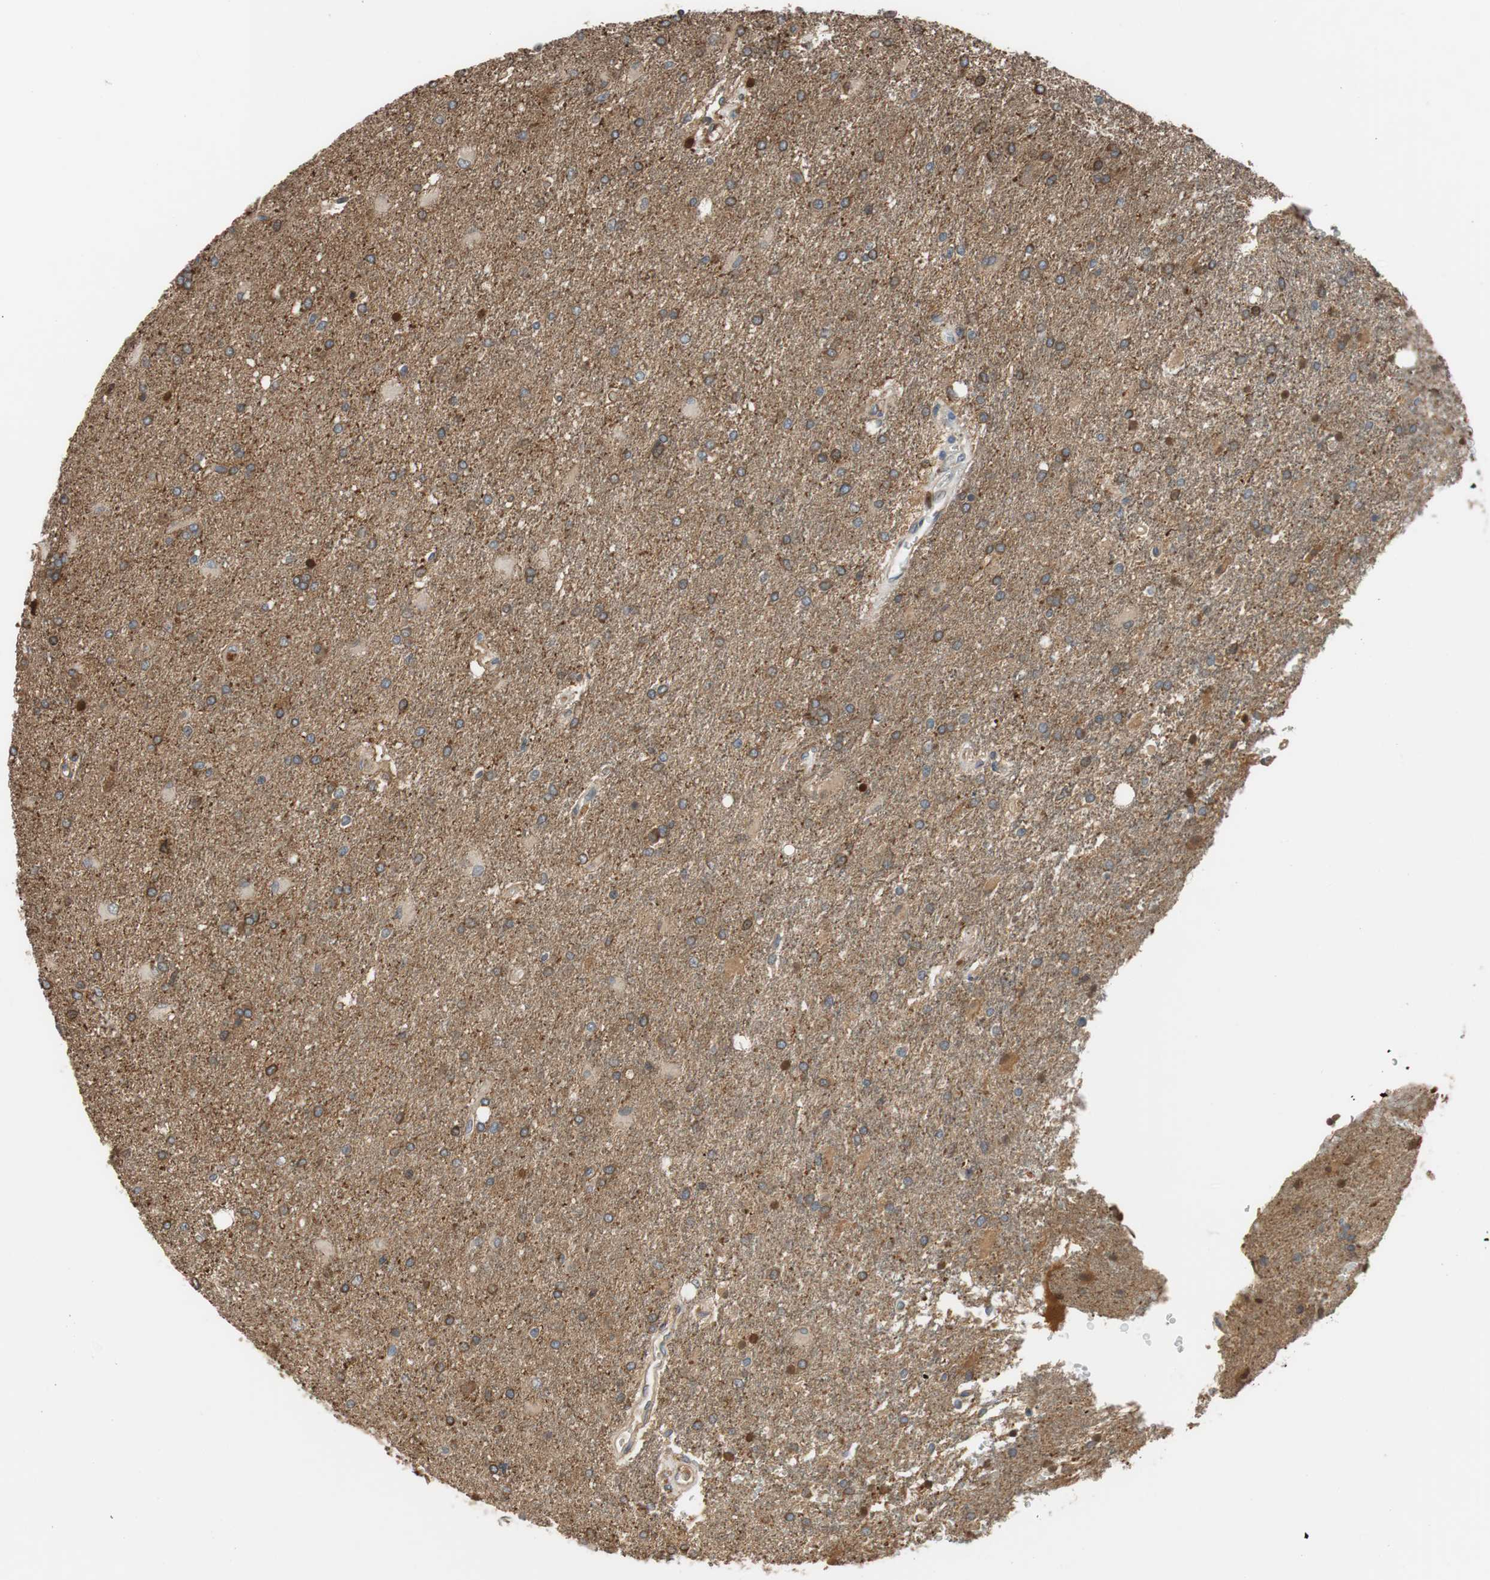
{"staining": {"intensity": "negative", "quantity": "none", "location": "none"}, "tissue": "glioma", "cell_type": "Tumor cells", "image_type": "cancer", "snomed": [{"axis": "morphology", "description": "Glioma, malignant, High grade"}, {"axis": "topography", "description": "Brain"}], "caption": "Photomicrograph shows no protein expression in tumor cells of glioma tissue.", "gene": "C4A", "patient": {"sex": "male", "age": 71}}